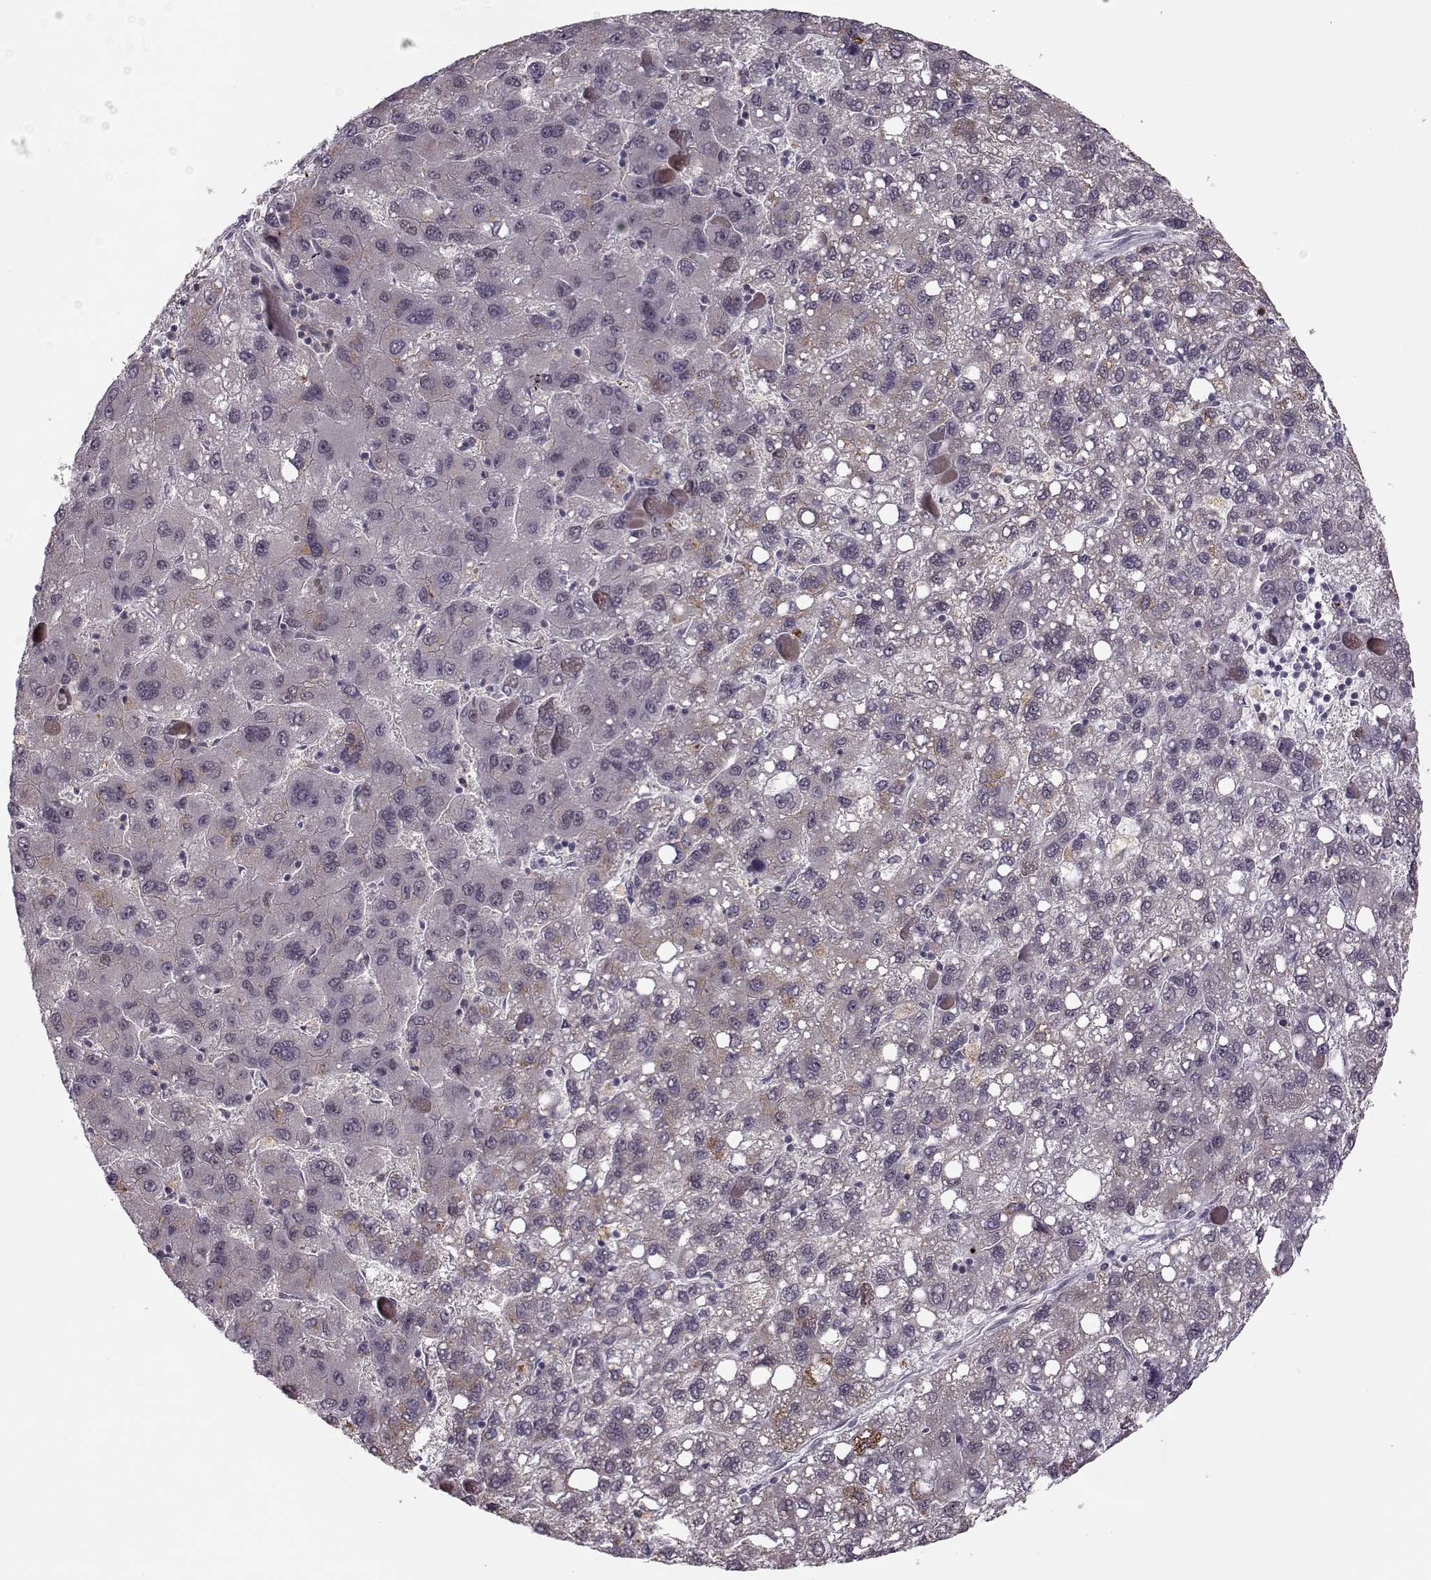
{"staining": {"intensity": "weak", "quantity": "<25%", "location": "cytoplasmic/membranous"}, "tissue": "liver cancer", "cell_type": "Tumor cells", "image_type": "cancer", "snomed": [{"axis": "morphology", "description": "Carcinoma, Hepatocellular, NOS"}, {"axis": "topography", "description": "Liver"}], "caption": "IHC micrograph of hepatocellular carcinoma (liver) stained for a protein (brown), which reveals no staining in tumor cells.", "gene": "DENND4B", "patient": {"sex": "female", "age": 82}}